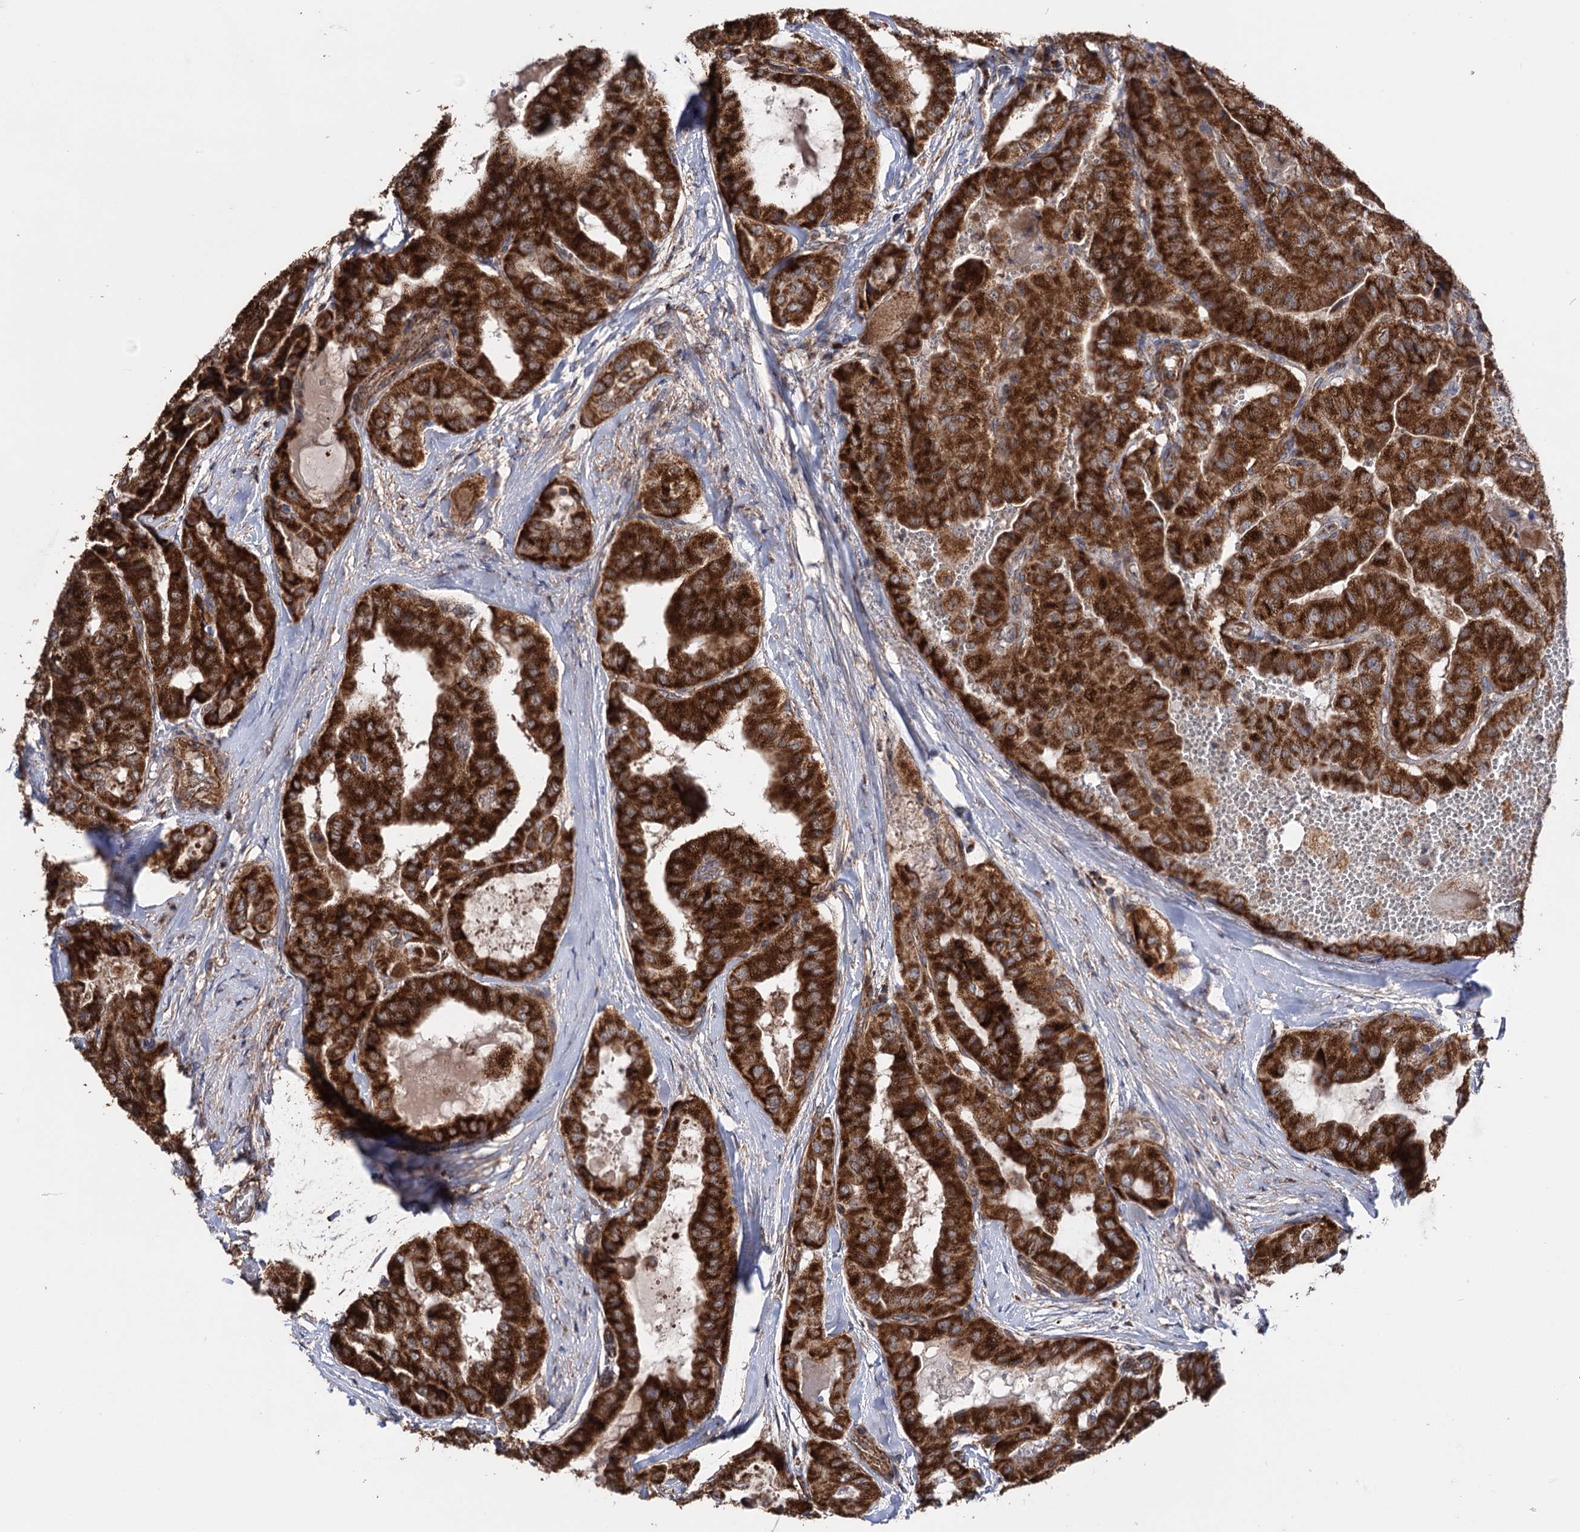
{"staining": {"intensity": "strong", "quantity": ">75%", "location": "cytoplasmic/membranous"}, "tissue": "thyroid cancer", "cell_type": "Tumor cells", "image_type": "cancer", "snomed": [{"axis": "morphology", "description": "Papillary adenocarcinoma, NOS"}, {"axis": "topography", "description": "Thyroid gland"}], "caption": "Tumor cells display high levels of strong cytoplasmic/membranous staining in approximately >75% of cells in thyroid cancer (papillary adenocarcinoma). The staining is performed using DAB (3,3'-diaminobenzidine) brown chromogen to label protein expression. The nuclei are counter-stained blue using hematoxylin.", "gene": "SUCLA2", "patient": {"sex": "female", "age": 59}}